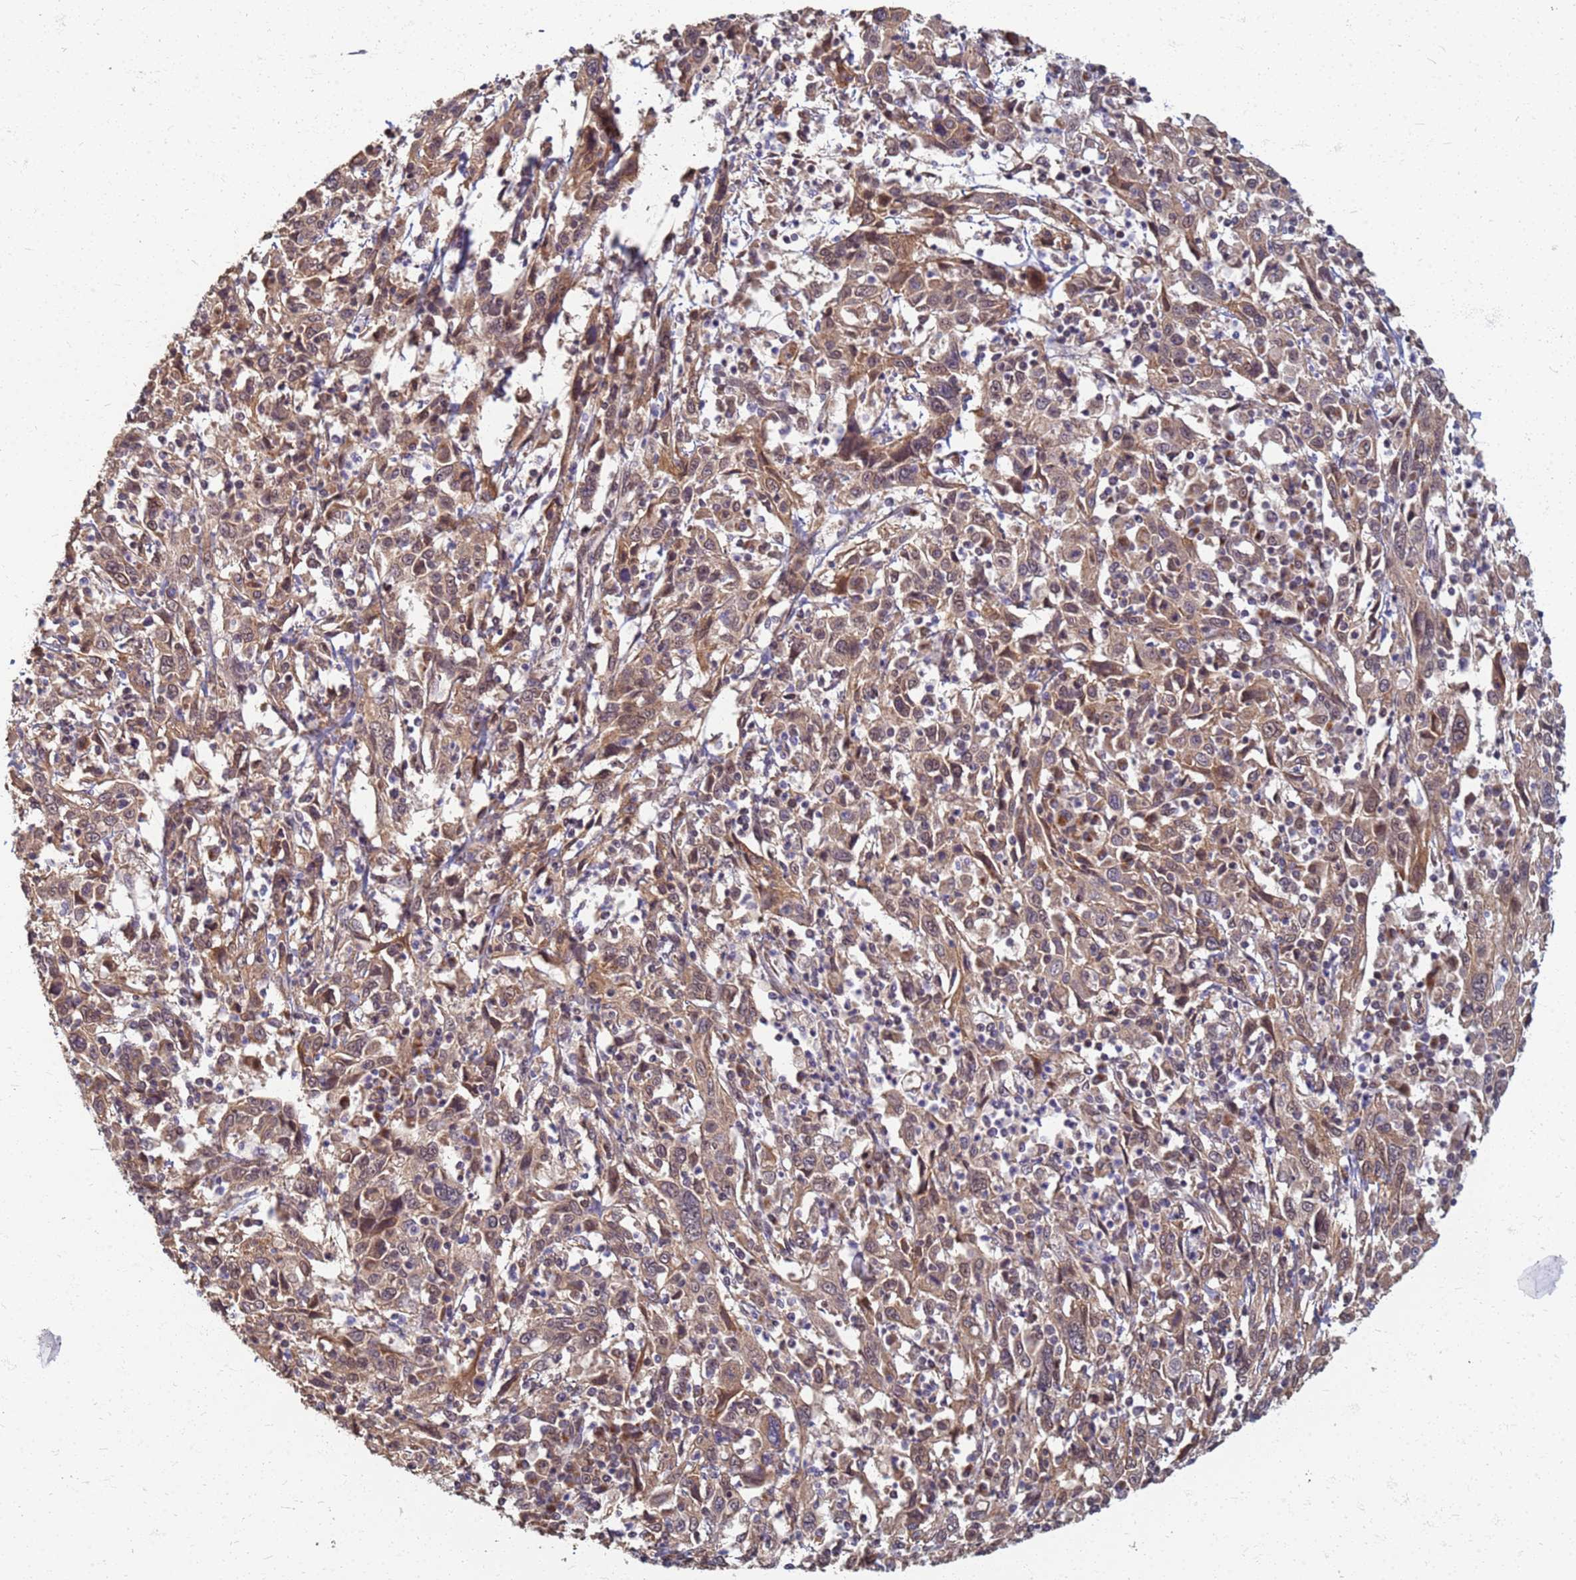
{"staining": {"intensity": "moderate", "quantity": "25%-75%", "location": "cytoplasmic/membranous"}, "tissue": "cervical cancer", "cell_type": "Tumor cells", "image_type": "cancer", "snomed": [{"axis": "morphology", "description": "Squamous cell carcinoma, NOS"}, {"axis": "topography", "description": "Cervix"}], "caption": "Human cervical squamous cell carcinoma stained with a brown dye exhibits moderate cytoplasmic/membranous positive expression in approximately 25%-75% of tumor cells.", "gene": "ITGB4", "patient": {"sex": "female", "age": 46}}